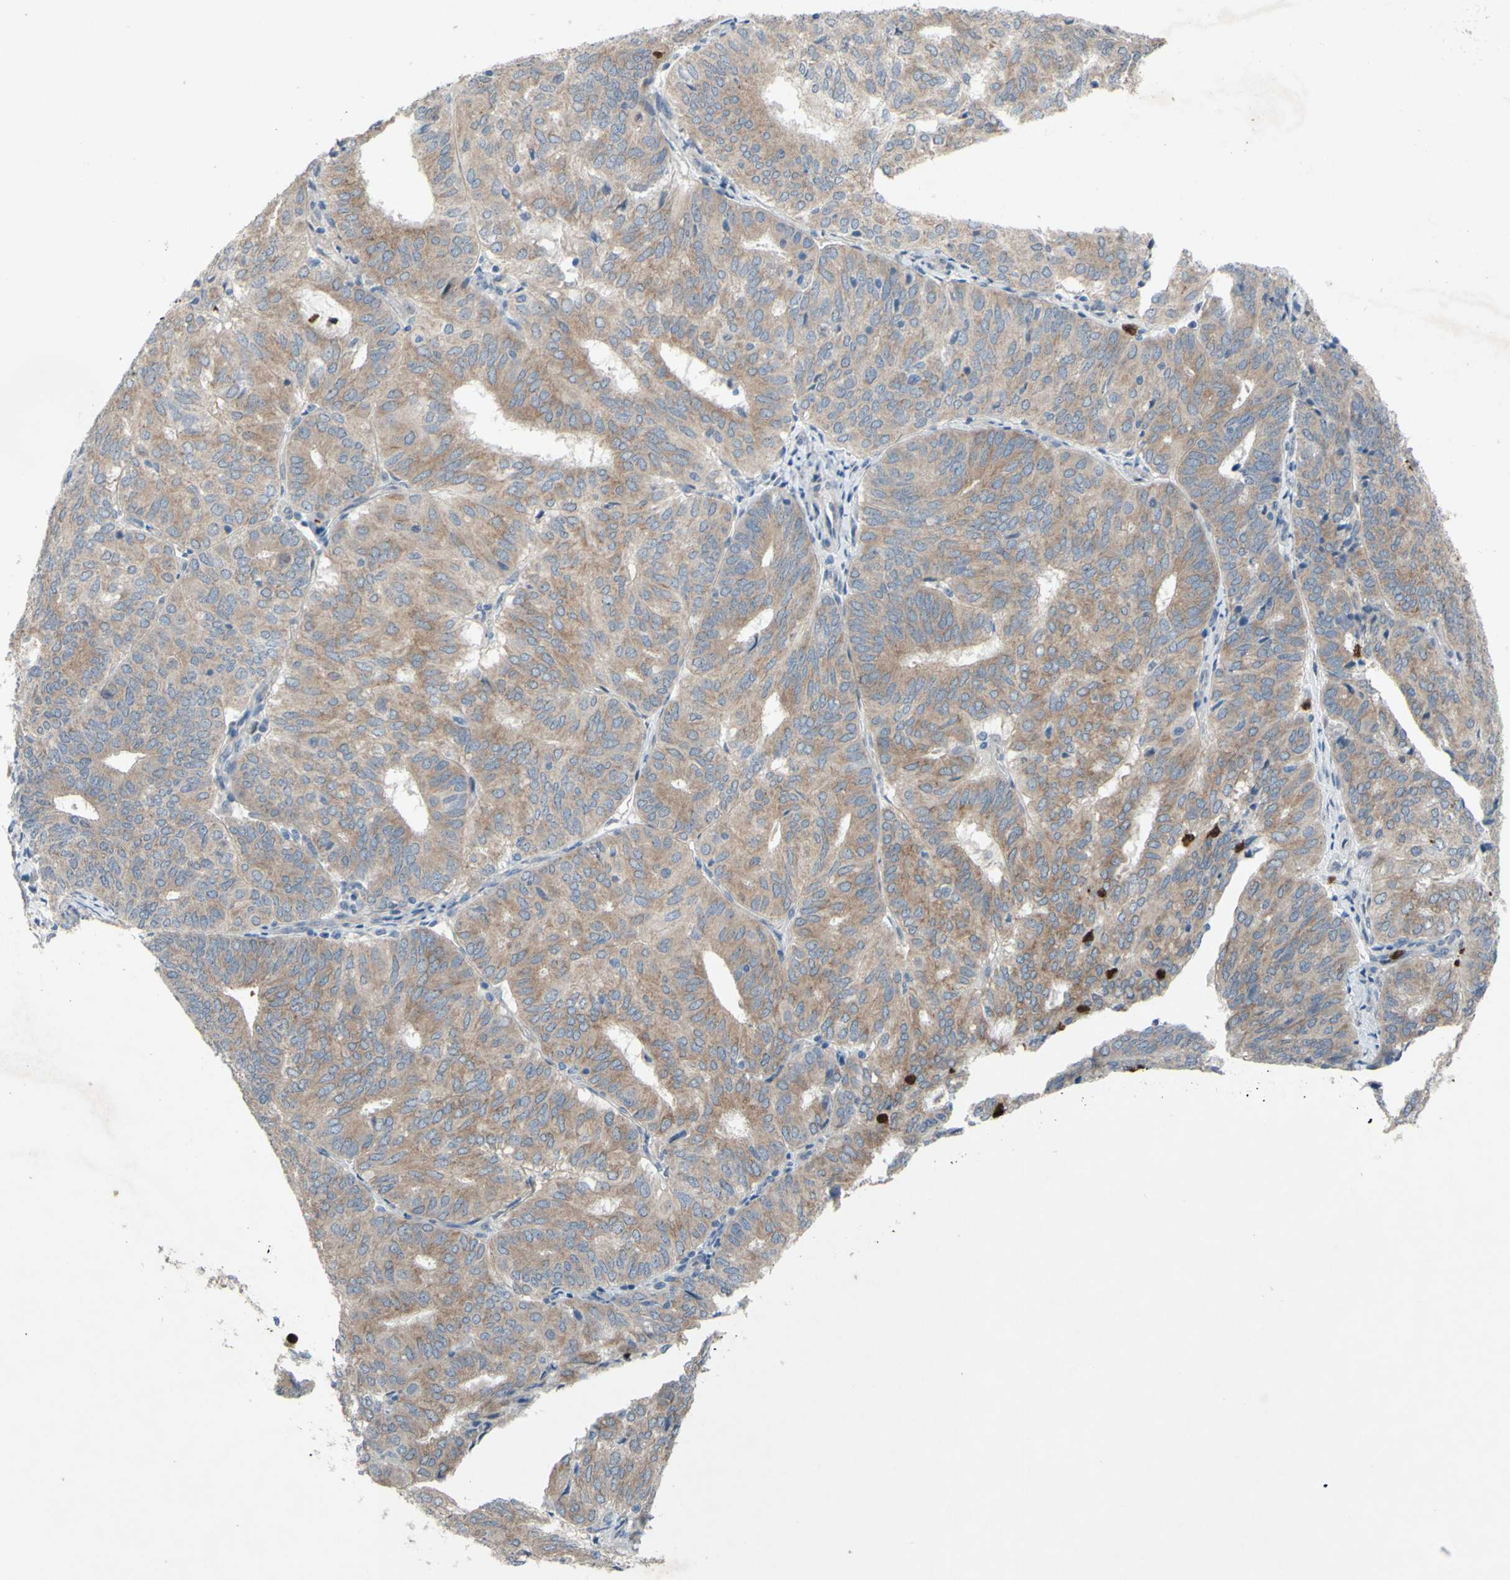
{"staining": {"intensity": "moderate", "quantity": ">75%", "location": "cytoplasmic/membranous"}, "tissue": "endometrial cancer", "cell_type": "Tumor cells", "image_type": "cancer", "snomed": [{"axis": "morphology", "description": "Adenocarcinoma, NOS"}, {"axis": "topography", "description": "Uterus"}], "caption": "Moderate cytoplasmic/membranous expression is identified in approximately >75% of tumor cells in endometrial adenocarcinoma.", "gene": "GRAMD2B", "patient": {"sex": "female", "age": 60}}